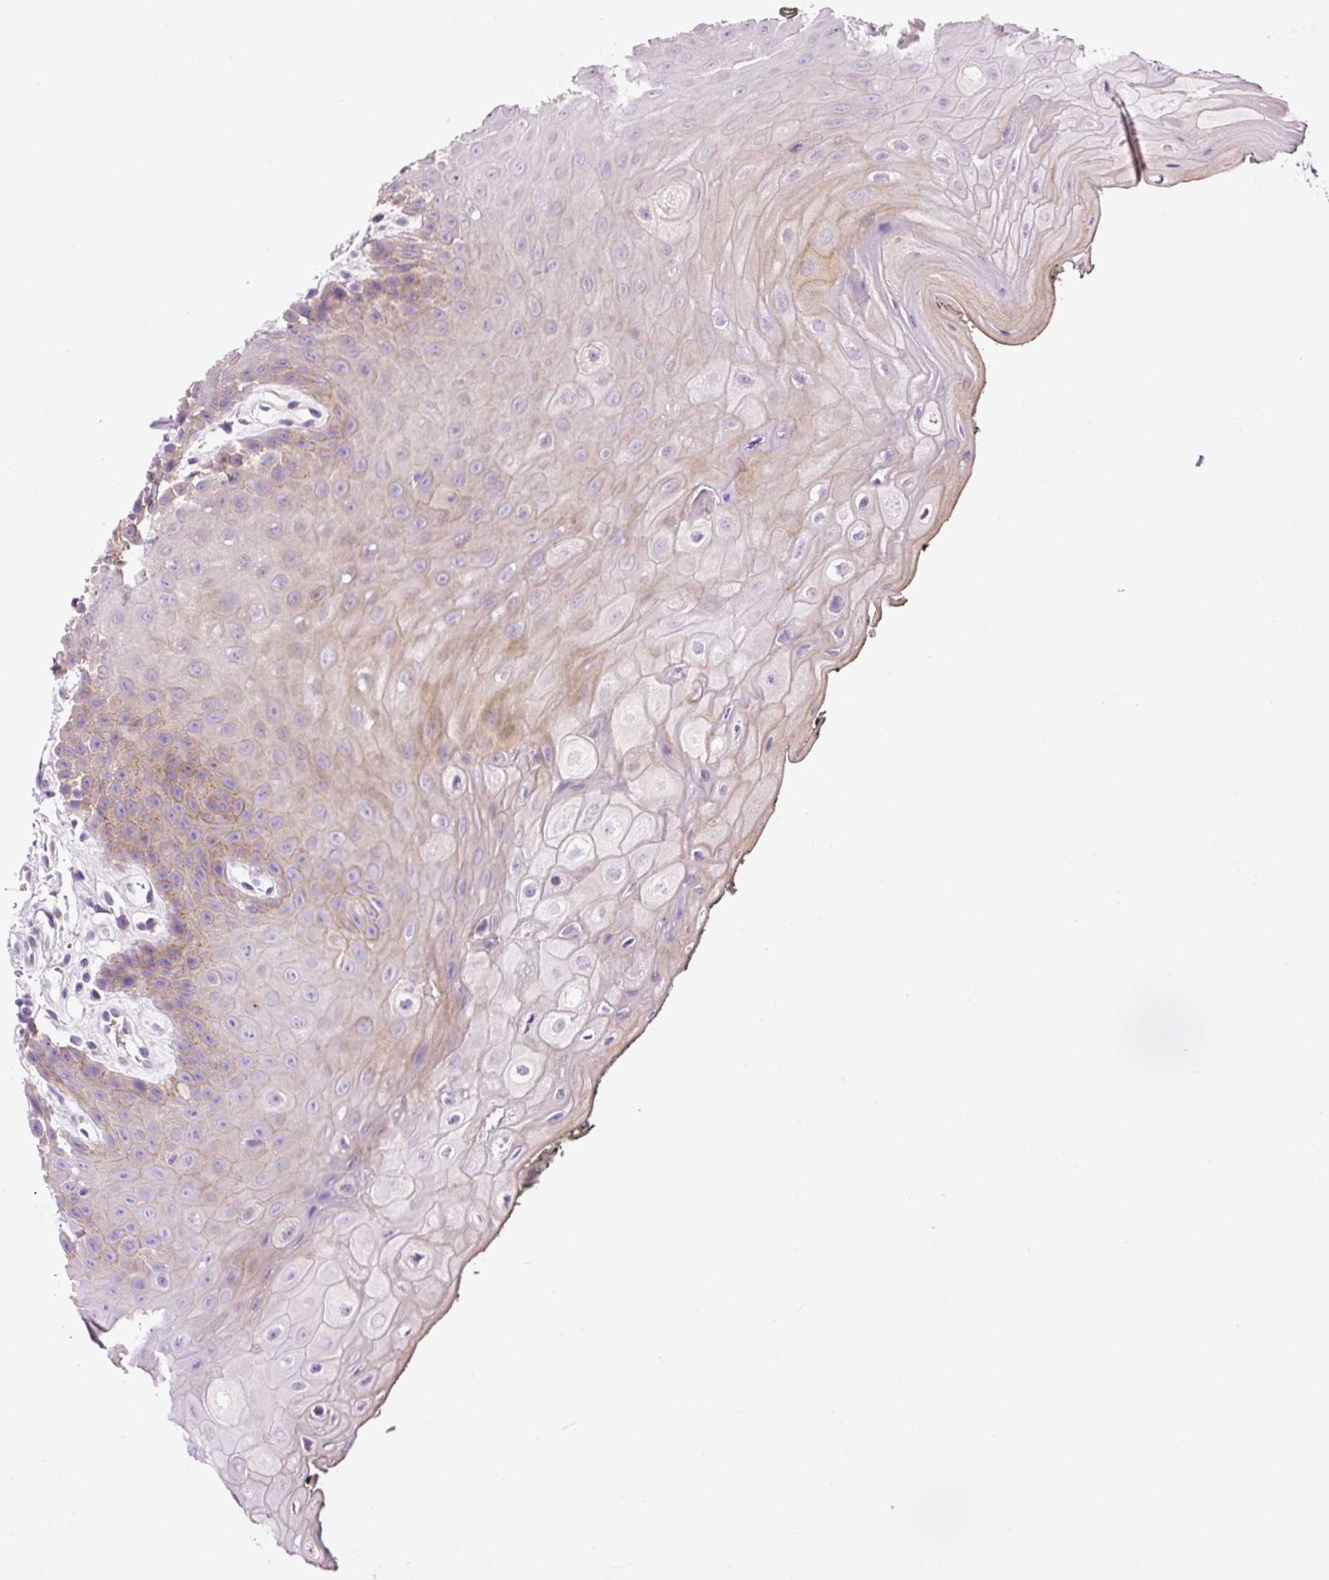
{"staining": {"intensity": "moderate", "quantity": "<25%", "location": "cytoplasmic/membranous"}, "tissue": "oral mucosa", "cell_type": "Squamous epithelial cells", "image_type": "normal", "snomed": [{"axis": "morphology", "description": "Normal tissue, NOS"}, {"axis": "topography", "description": "Oral tissue"}, {"axis": "topography", "description": "Tounge, NOS"}], "caption": "Brown immunohistochemical staining in benign human oral mucosa shows moderate cytoplasmic/membranous positivity in about <25% of squamous epithelial cells. (DAB (3,3'-diaminobenzidine) IHC with brightfield microscopy, high magnification).", "gene": "TENT5C", "patient": {"sex": "female", "age": 59}}